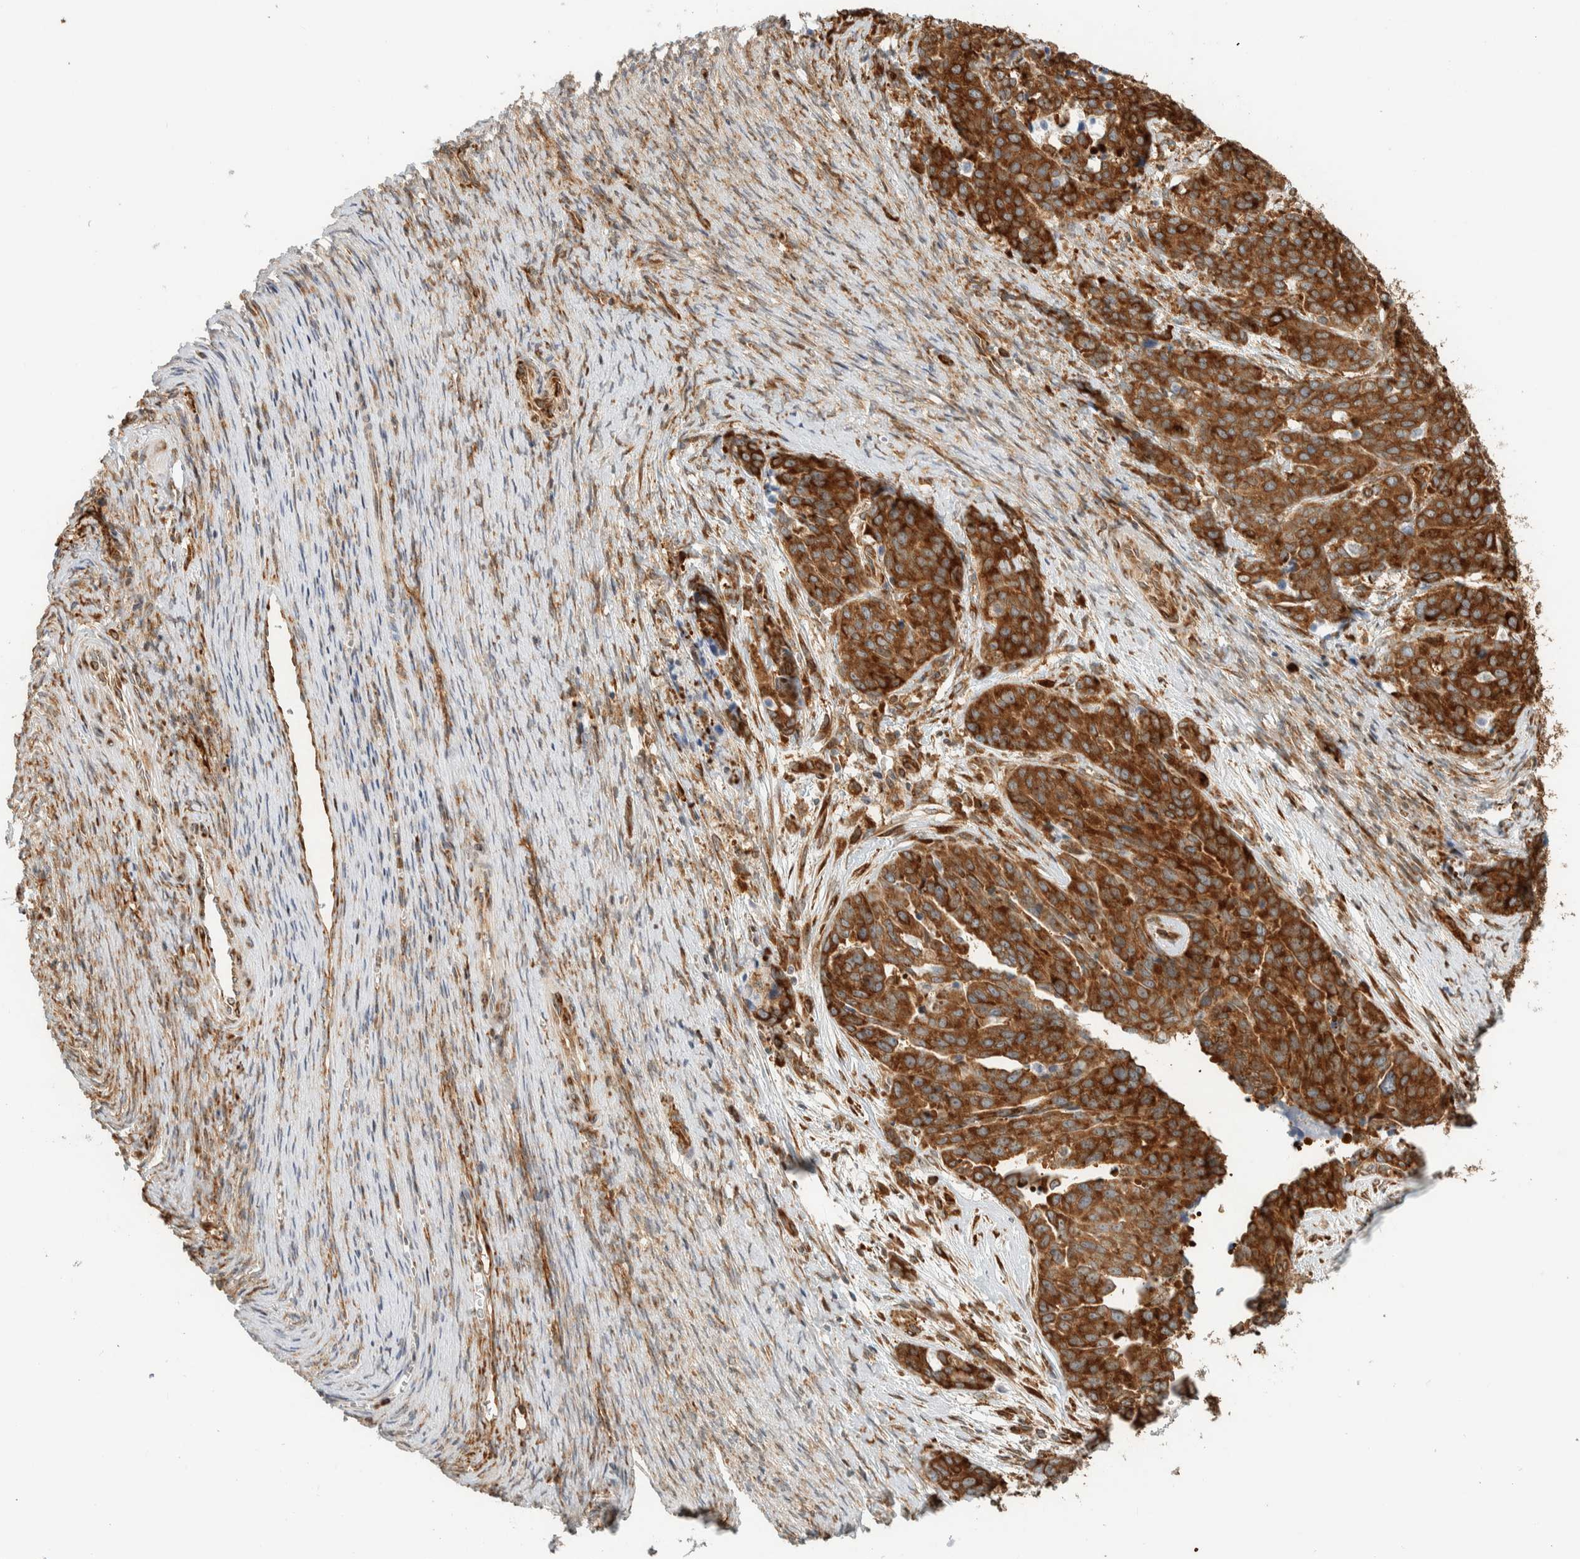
{"staining": {"intensity": "strong", "quantity": ">75%", "location": "cytoplasmic/membranous"}, "tissue": "ovarian cancer", "cell_type": "Tumor cells", "image_type": "cancer", "snomed": [{"axis": "morphology", "description": "Cystadenocarcinoma, serous, NOS"}, {"axis": "topography", "description": "Ovary"}], "caption": "Immunohistochemical staining of human ovarian serous cystadenocarcinoma shows high levels of strong cytoplasmic/membranous staining in about >75% of tumor cells. (IHC, brightfield microscopy, high magnification).", "gene": "LLGL2", "patient": {"sex": "female", "age": 44}}